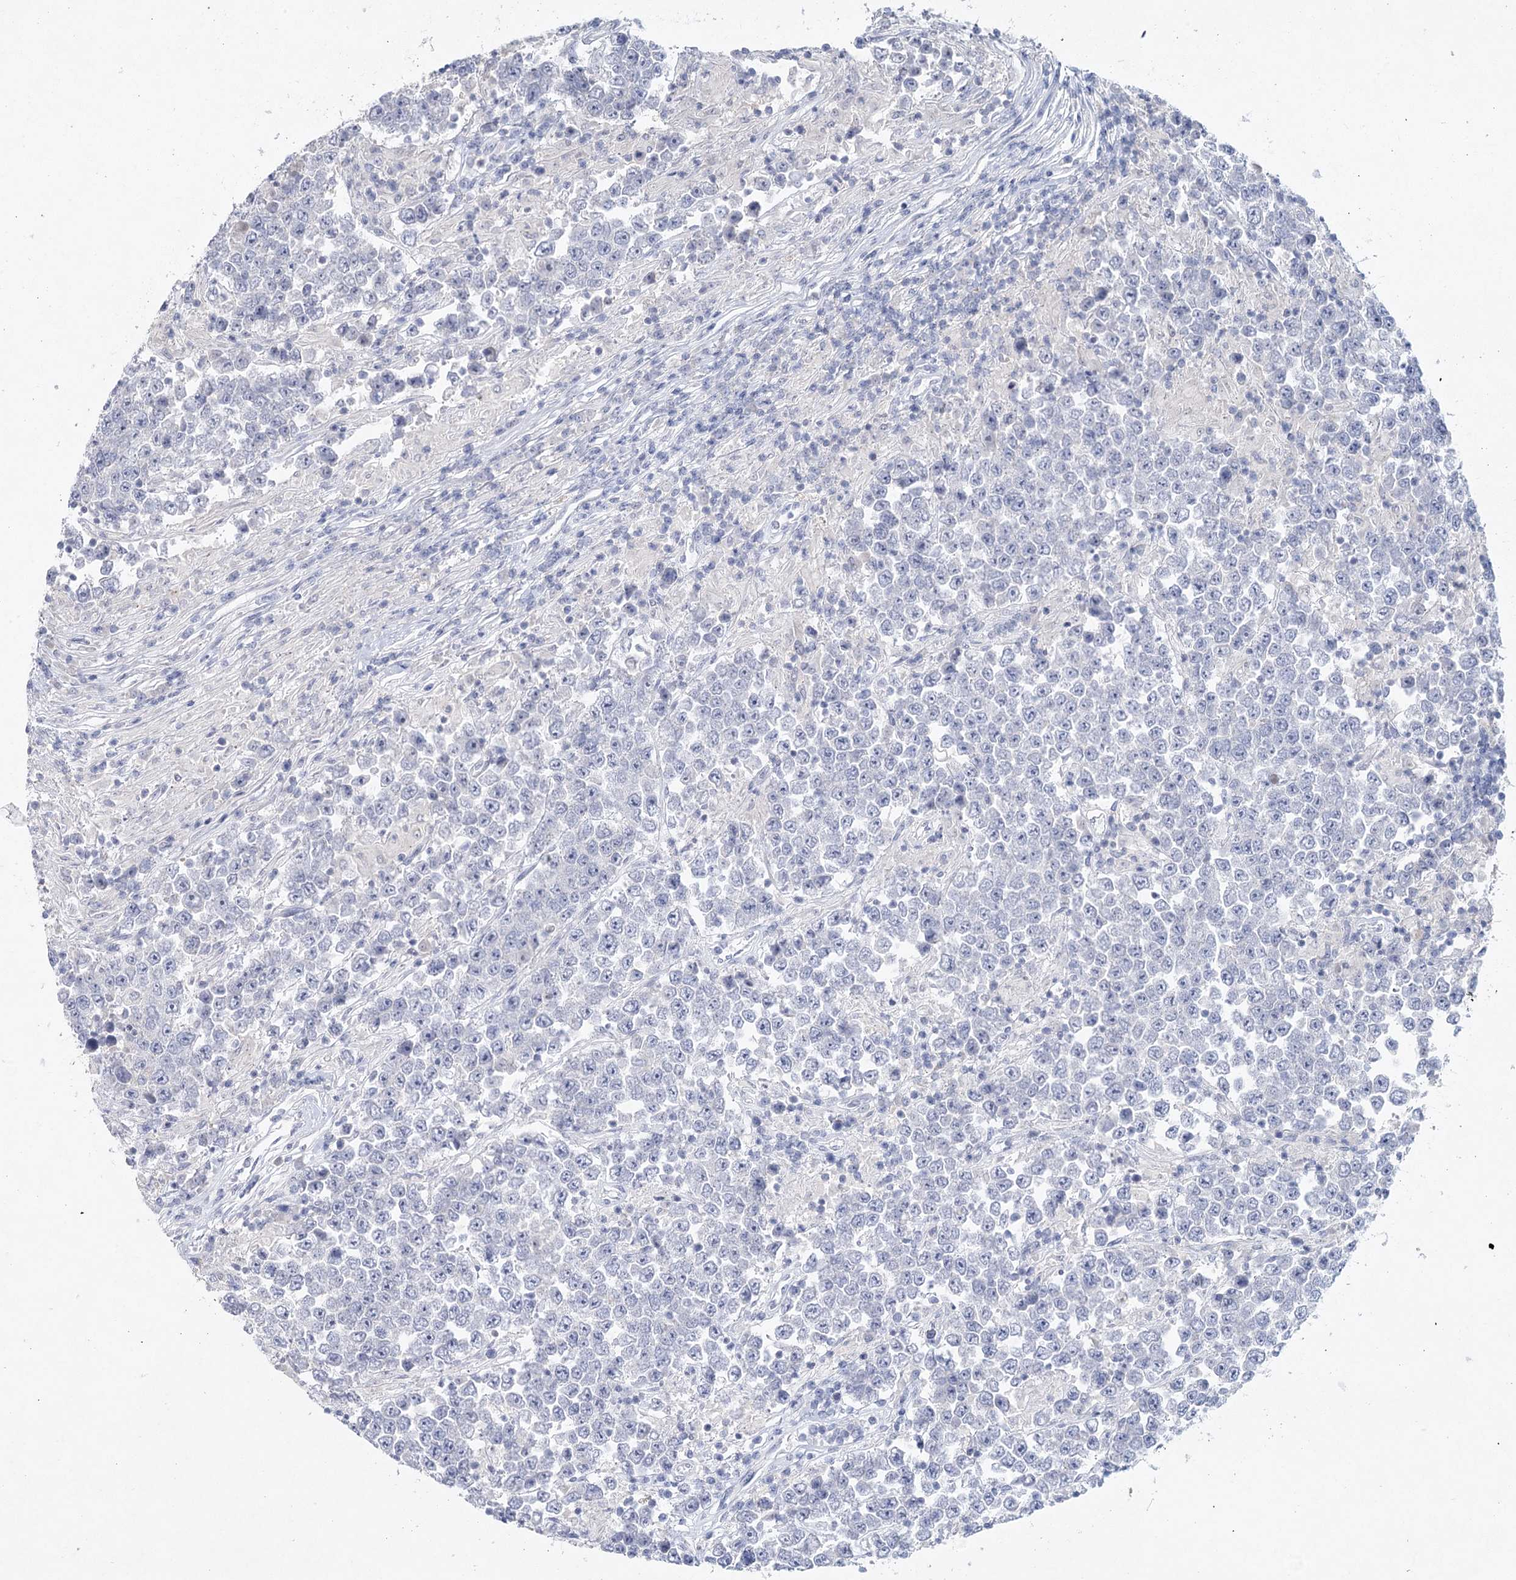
{"staining": {"intensity": "negative", "quantity": "none", "location": "none"}, "tissue": "testis cancer", "cell_type": "Tumor cells", "image_type": "cancer", "snomed": [{"axis": "morphology", "description": "Normal tissue, NOS"}, {"axis": "morphology", "description": "Urothelial carcinoma, High grade"}, {"axis": "morphology", "description": "Seminoma, NOS"}, {"axis": "morphology", "description": "Carcinoma, Embryonal, NOS"}, {"axis": "topography", "description": "Urinary bladder"}, {"axis": "topography", "description": "Testis"}], "caption": "Photomicrograph shows no significant protein staining in tumor cells of testis cancer.", "gene": "MAP3K13", "patient": {"sex": "male", "age": 41}}